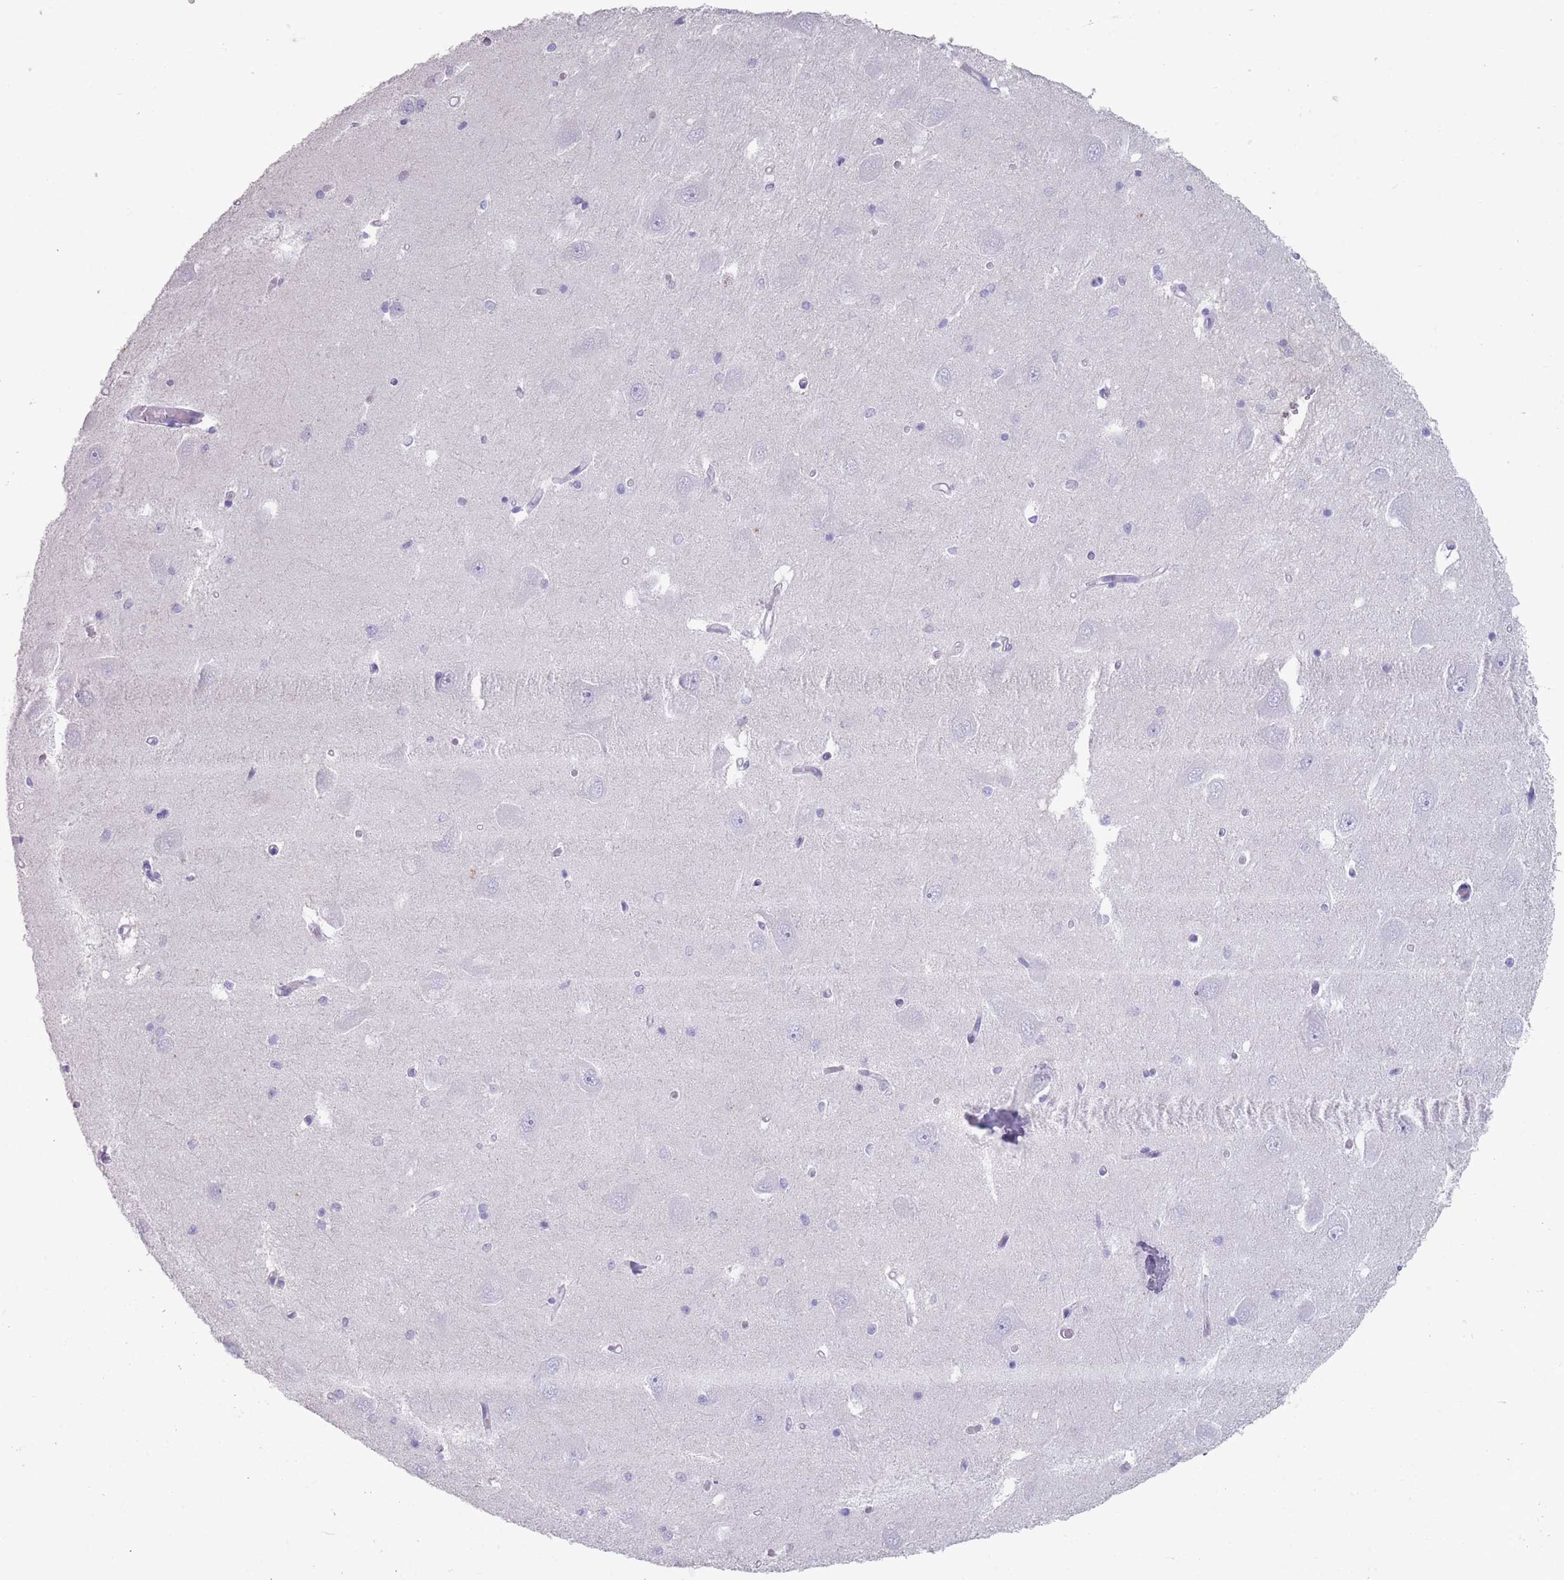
{"staining": {"intensity": "negative", "quantity": "none", "location": "none"}, "tissue": "hippocampus", "cell_type": "Glial cells", "image_type": "normal", "snomed": [{"axis": "morphology", "description": "Normal tissue, NOS"}, {"axis": "topography", "description": "Hippocampus"}], "caption": "This micrograph is of normal hippocampus stained with immunohistochemistry (IHC) to label a protein in brown with the nuclei are counter-stained blue. There is no positivity in glial cells.", "gene": "RHBG", "patient": {"sex": "male", "age": 45}}